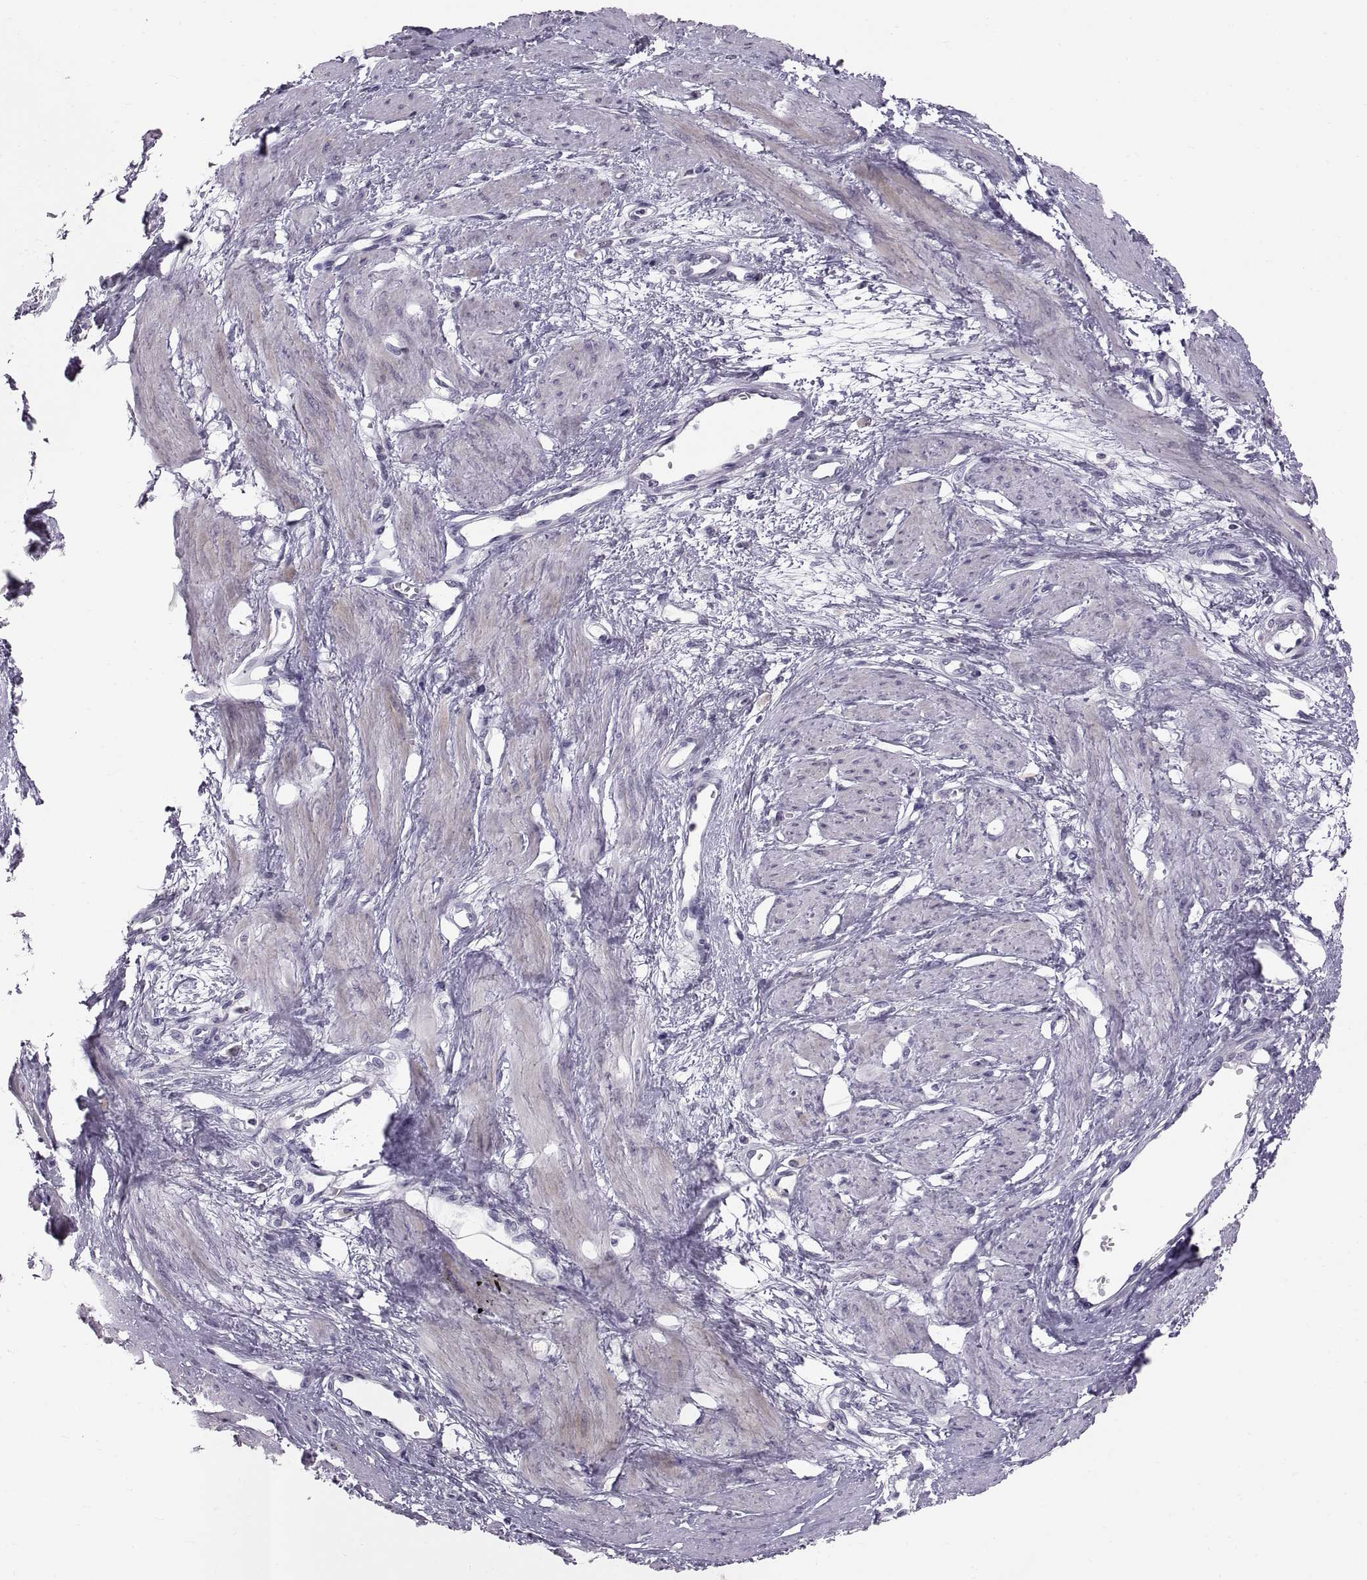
{"staining": {"intensity": "negative", "quantity": "none", "location": "none"}, "tissue": "smooth muscle", "cell_type": "Smooth muscle cells", "image_type": "normal", "snomed": [{"axis": "morphology", "description": "Normal tissue, NOS"}, {"axis": "topography", "description": "Smooth muscle"}, {"axis": "topography", "description": "Uterus"}], "caption": "Smooth muscle cells are negative for brown protein staining in benign smooth muscle. Brightfield microscopy of immunohistochemistry (IHC) stained with DAB (3,3'-diaminobenzidine) (brown) and hematoxylin (blue), captured at high magnification.", "gene": "SPACDR", "patient": {"sex": "female", "age": 39}}